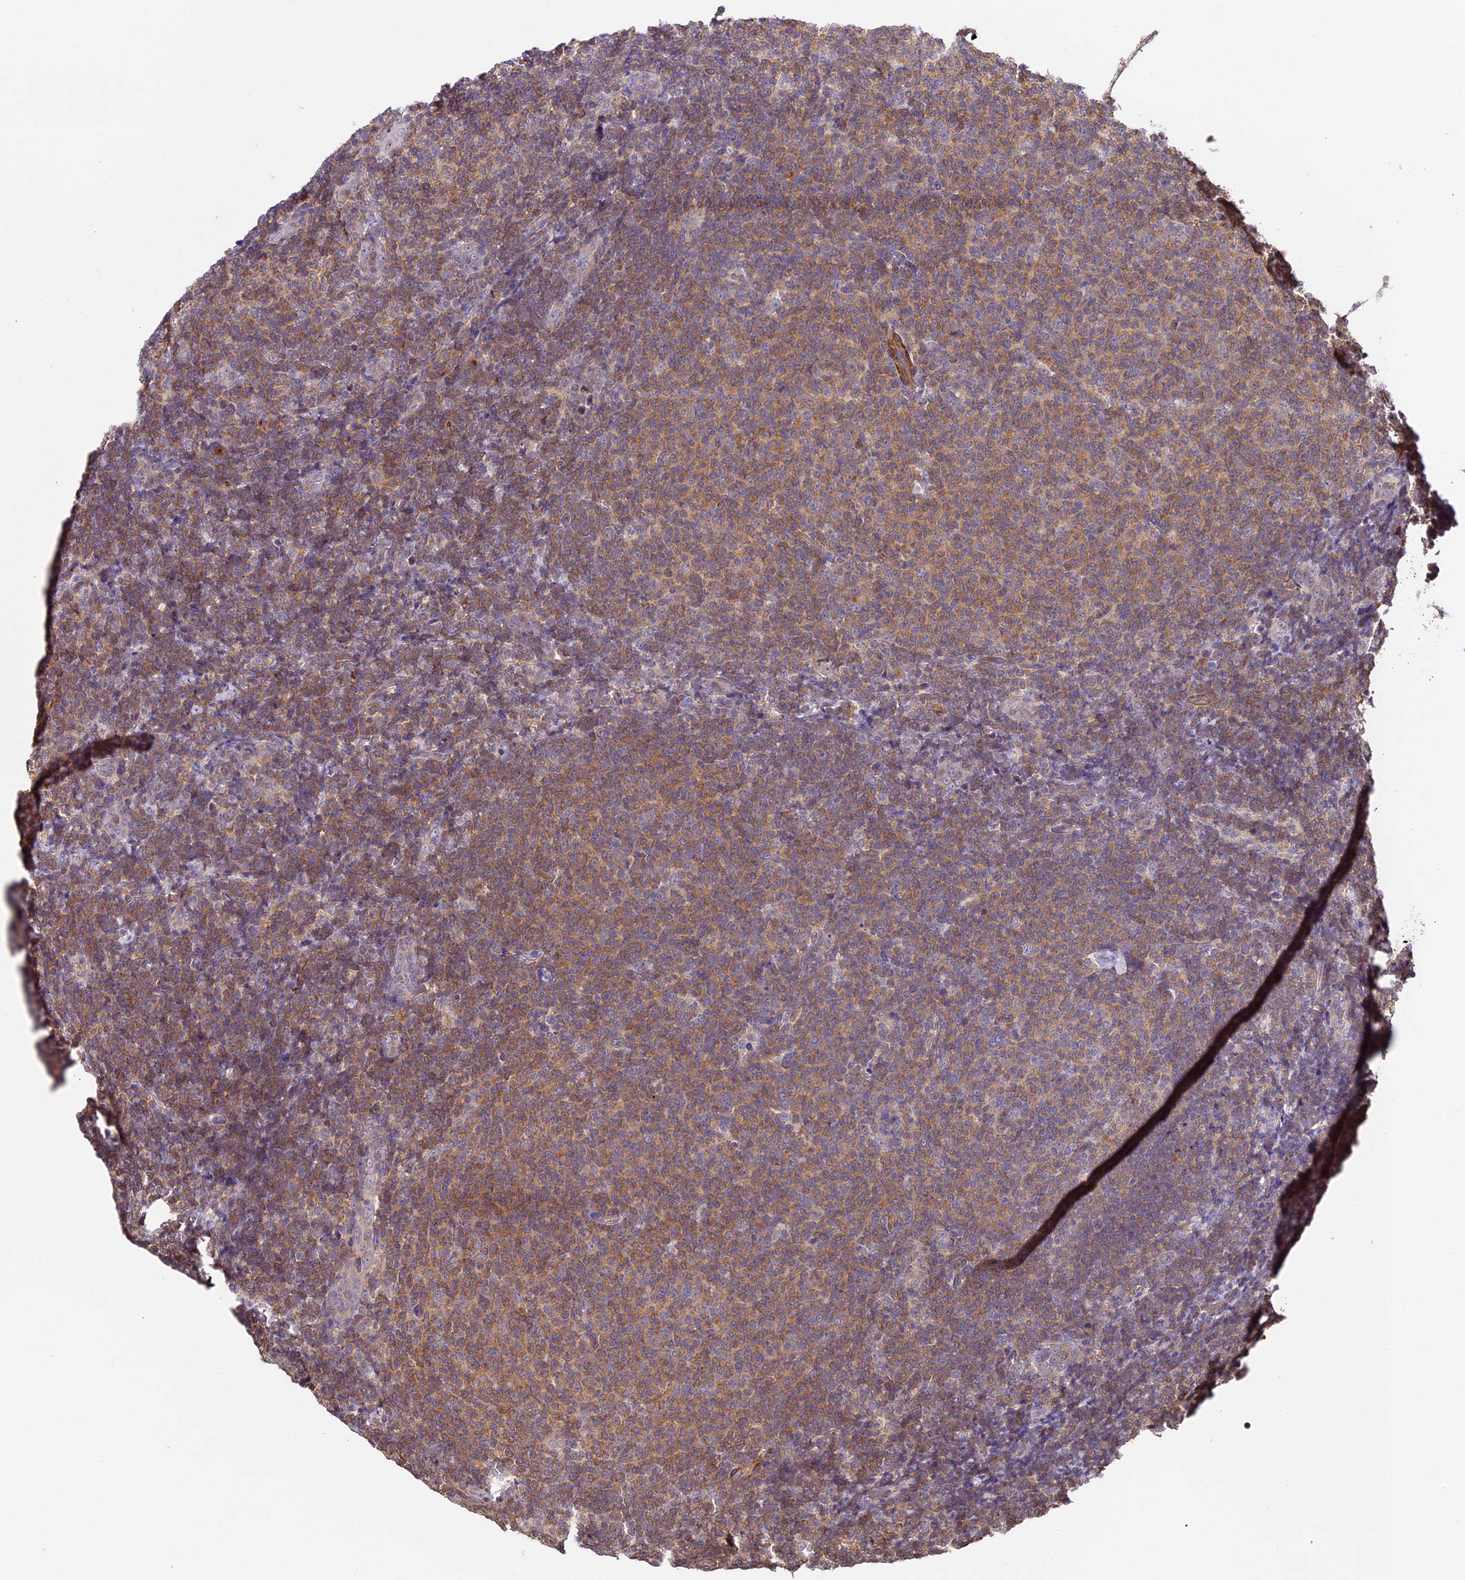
{"staining": {"intensity": "moderate", "quantity": ">75%", "location": "cytoplasmic/membranous"}, "tissue": "lymphoma", "cell_type": "Tumor cells", "image_type": "cancer", "snomed": [{"axis": "morphology", "description": "Malignant lymphoma, non-Hodgkin's type, Low grade"}, {"axis": "topography", "description": "Lymph node"}], "caption": "Human malignant lymphoma, non-Hodgkin's type (low-grade) stained with a protein marker reveals moderate staining in tumor cells.", "gene": "TBC1D1", "patient": {"sex": "male", "age": 66}}